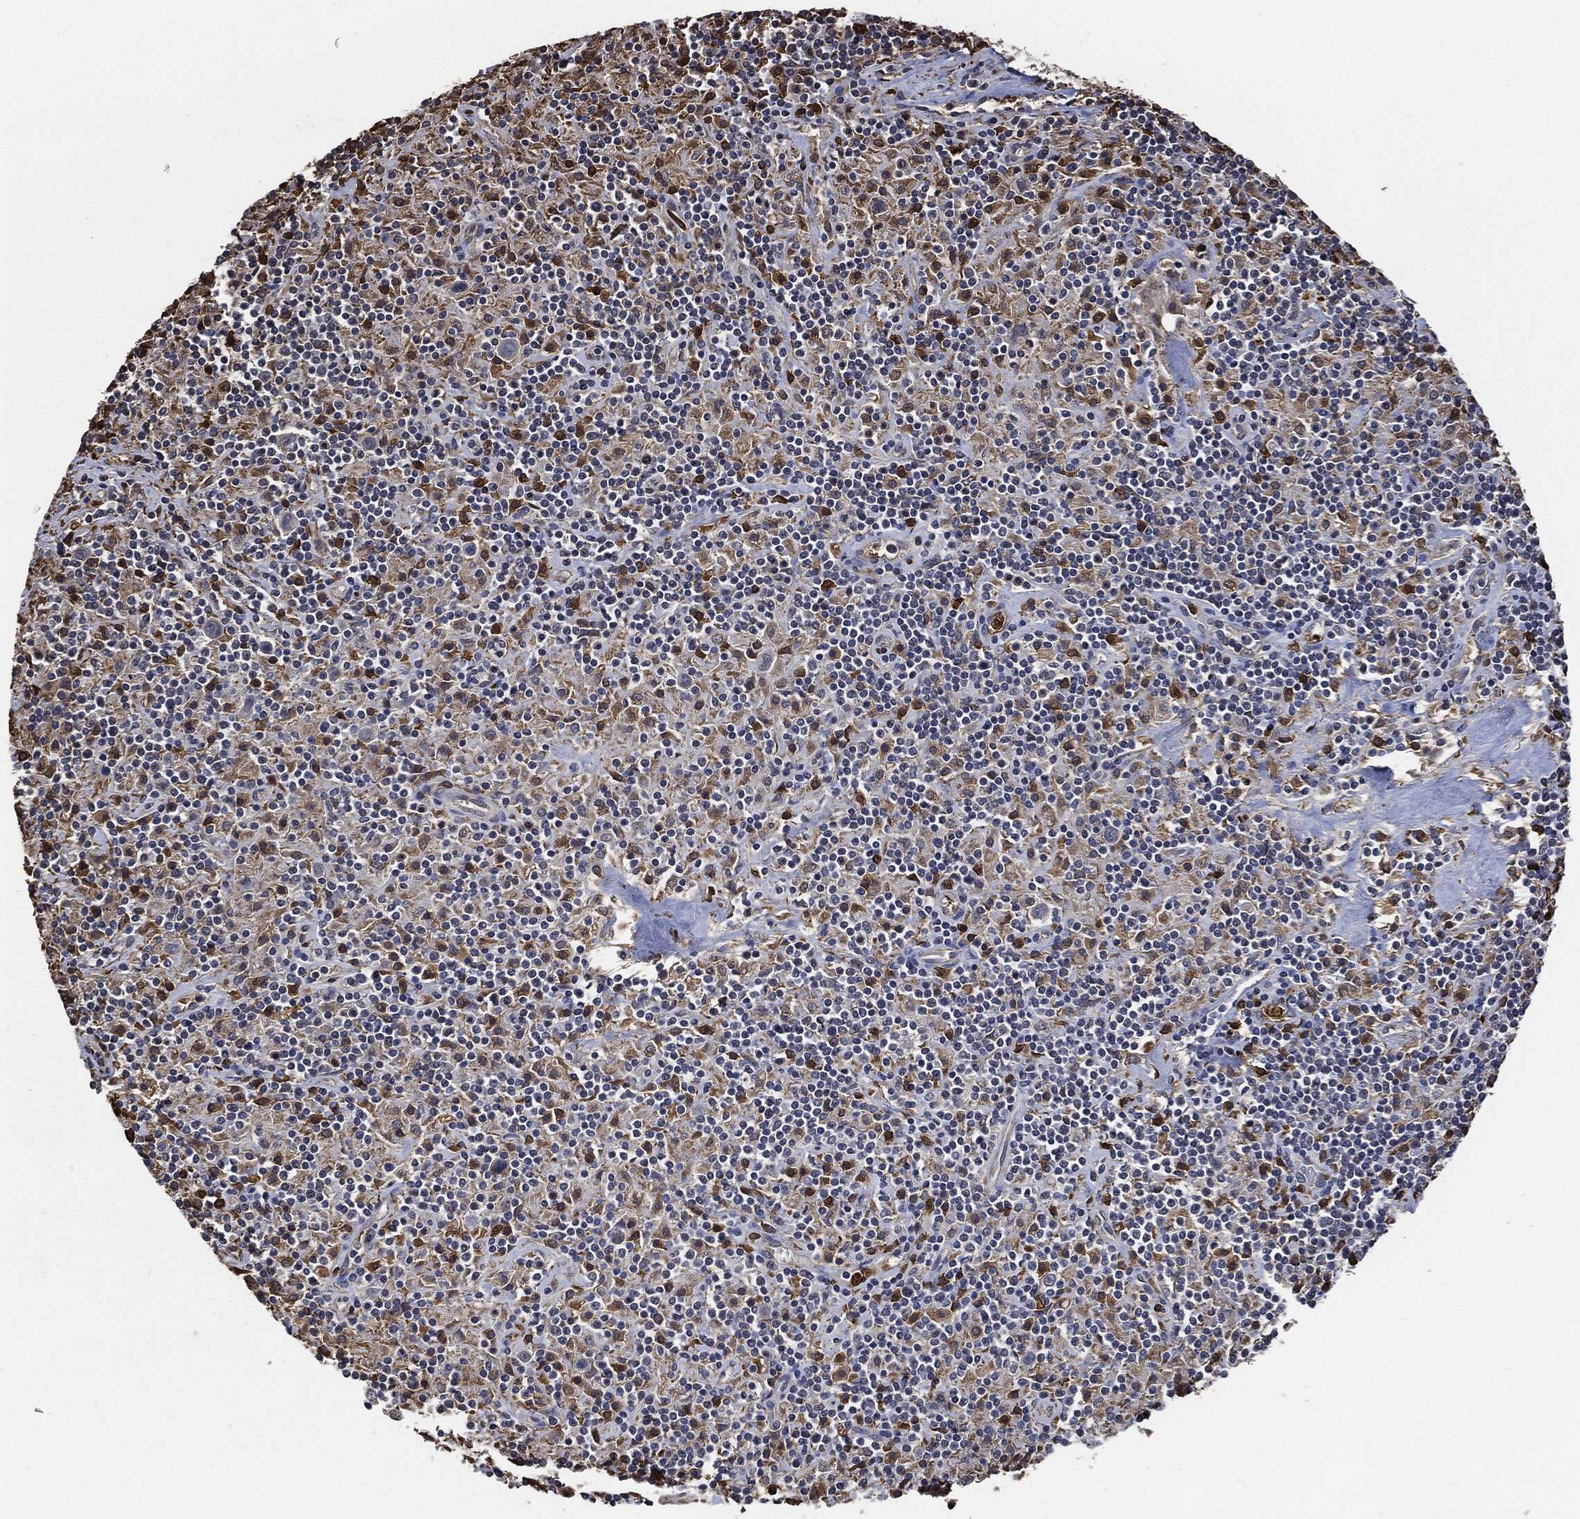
{"staining": {"intensity": "moderate", "quantity": "25%-75%", "location": "cytoplasmic/membranous"}, "tissue": "lymphoma", "cell_type": "Tumor cells", "image_type": "cancer", "snomed": [{"axis": "morphology", "description": "Hodgkin's disease, NOS"}, {"axis": "topography", "description": "Lymph node"}], "caption": "Lymphoma tissue demonstrates moderate cytoplasmic/membranous positivity in about 25%-75% of tumor cells, visualized by immunohistochemistry.", "gene": "S100A9", "patient": {"sex": "male", "age": 70}}